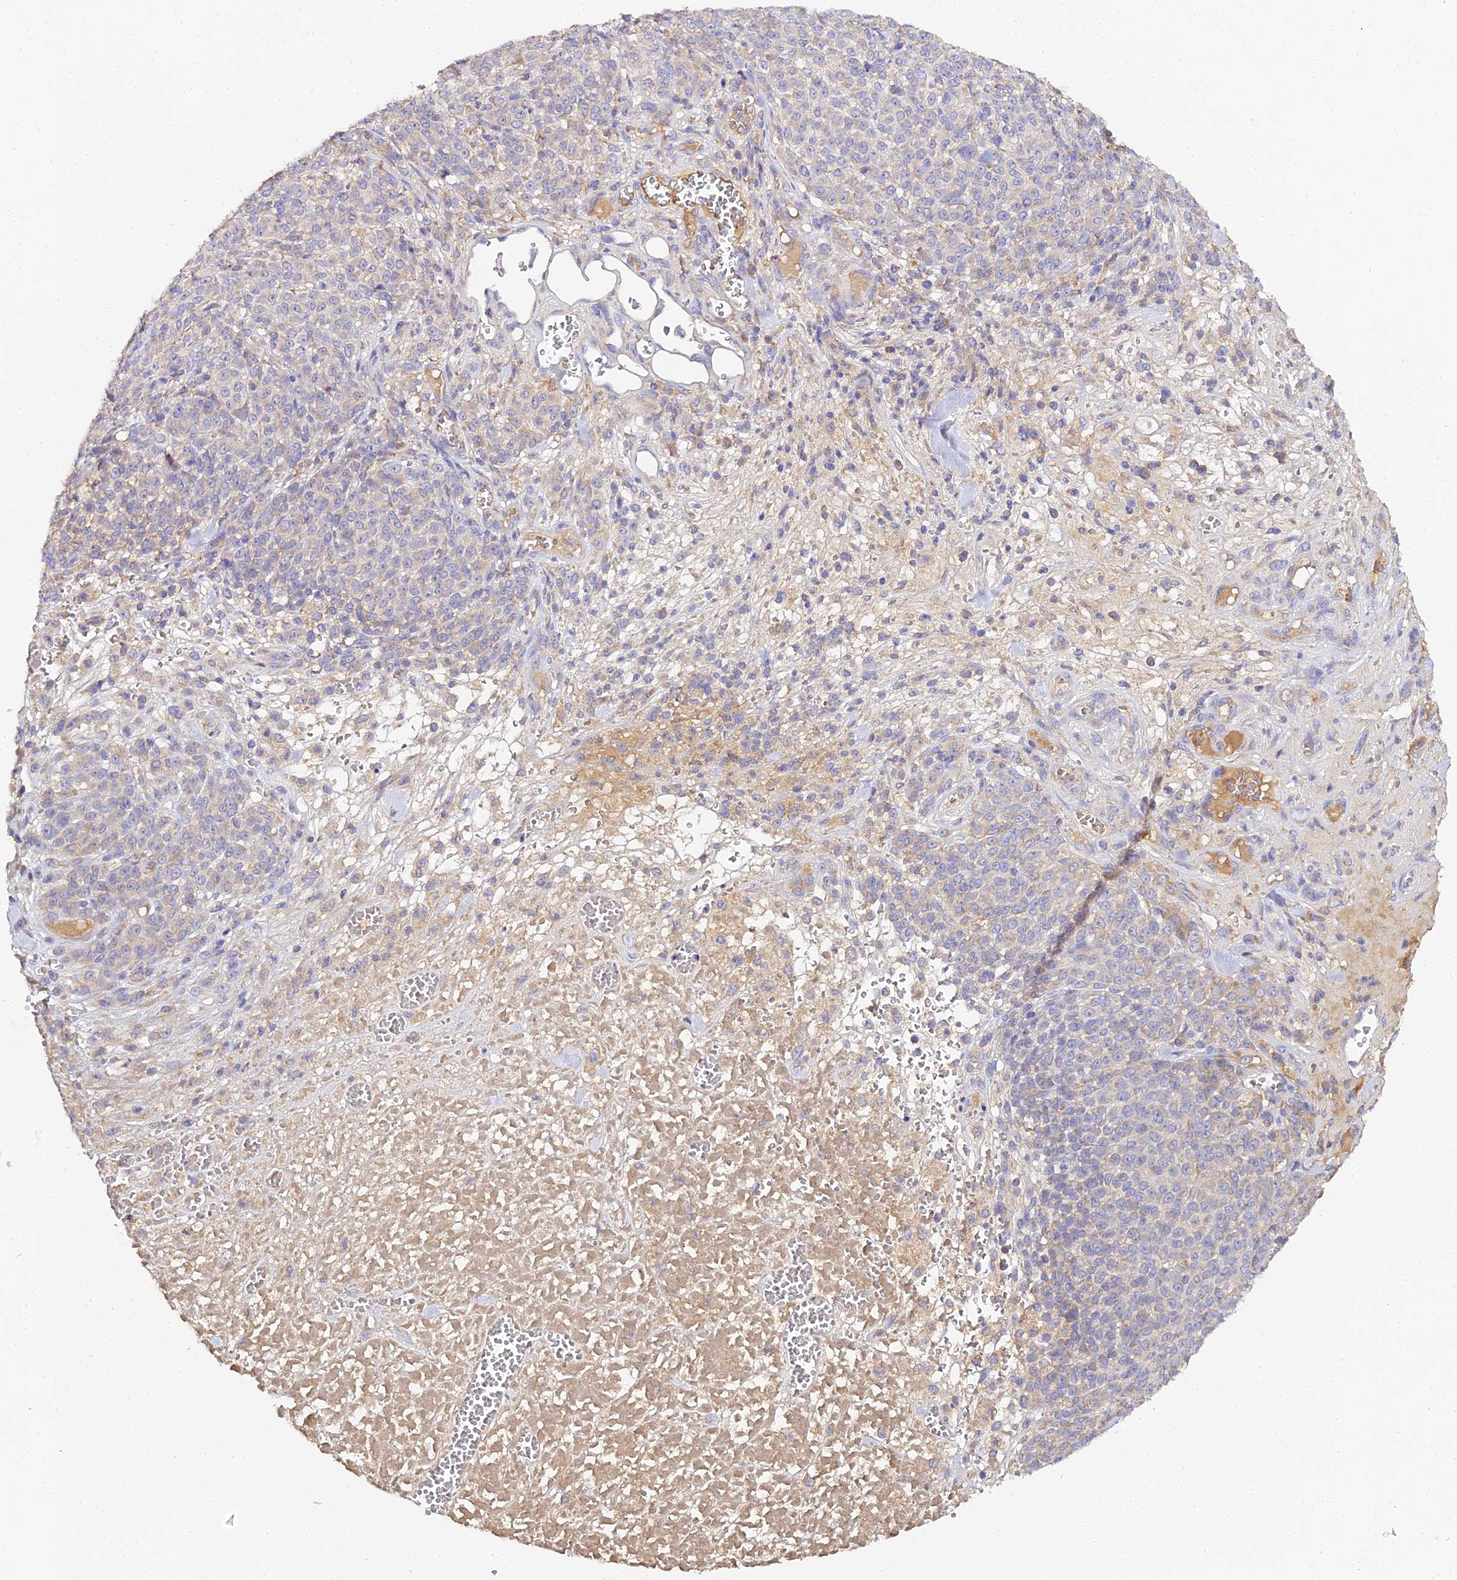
{"staining": {"intensity": "negative", "quantity": "none", "location": "none"}, "tissue": "melanoma", "cell_type": "Tumor cells", "image_type": "cancer", "snomed": [{"axis": "morphology", "description": "Normal tissue, NOS"}, {"axis": "morphology", "description": "Malignant melanoma, NOS"}, {"axis": "topography", "description": "Skin"}], "caption": "This is an immunohistochemistry (IHC) histopathology image of human melanoma. There is no staining in tumor cells.", "gene": "SCX", "patient": {"sex": "female", "age": 34}}